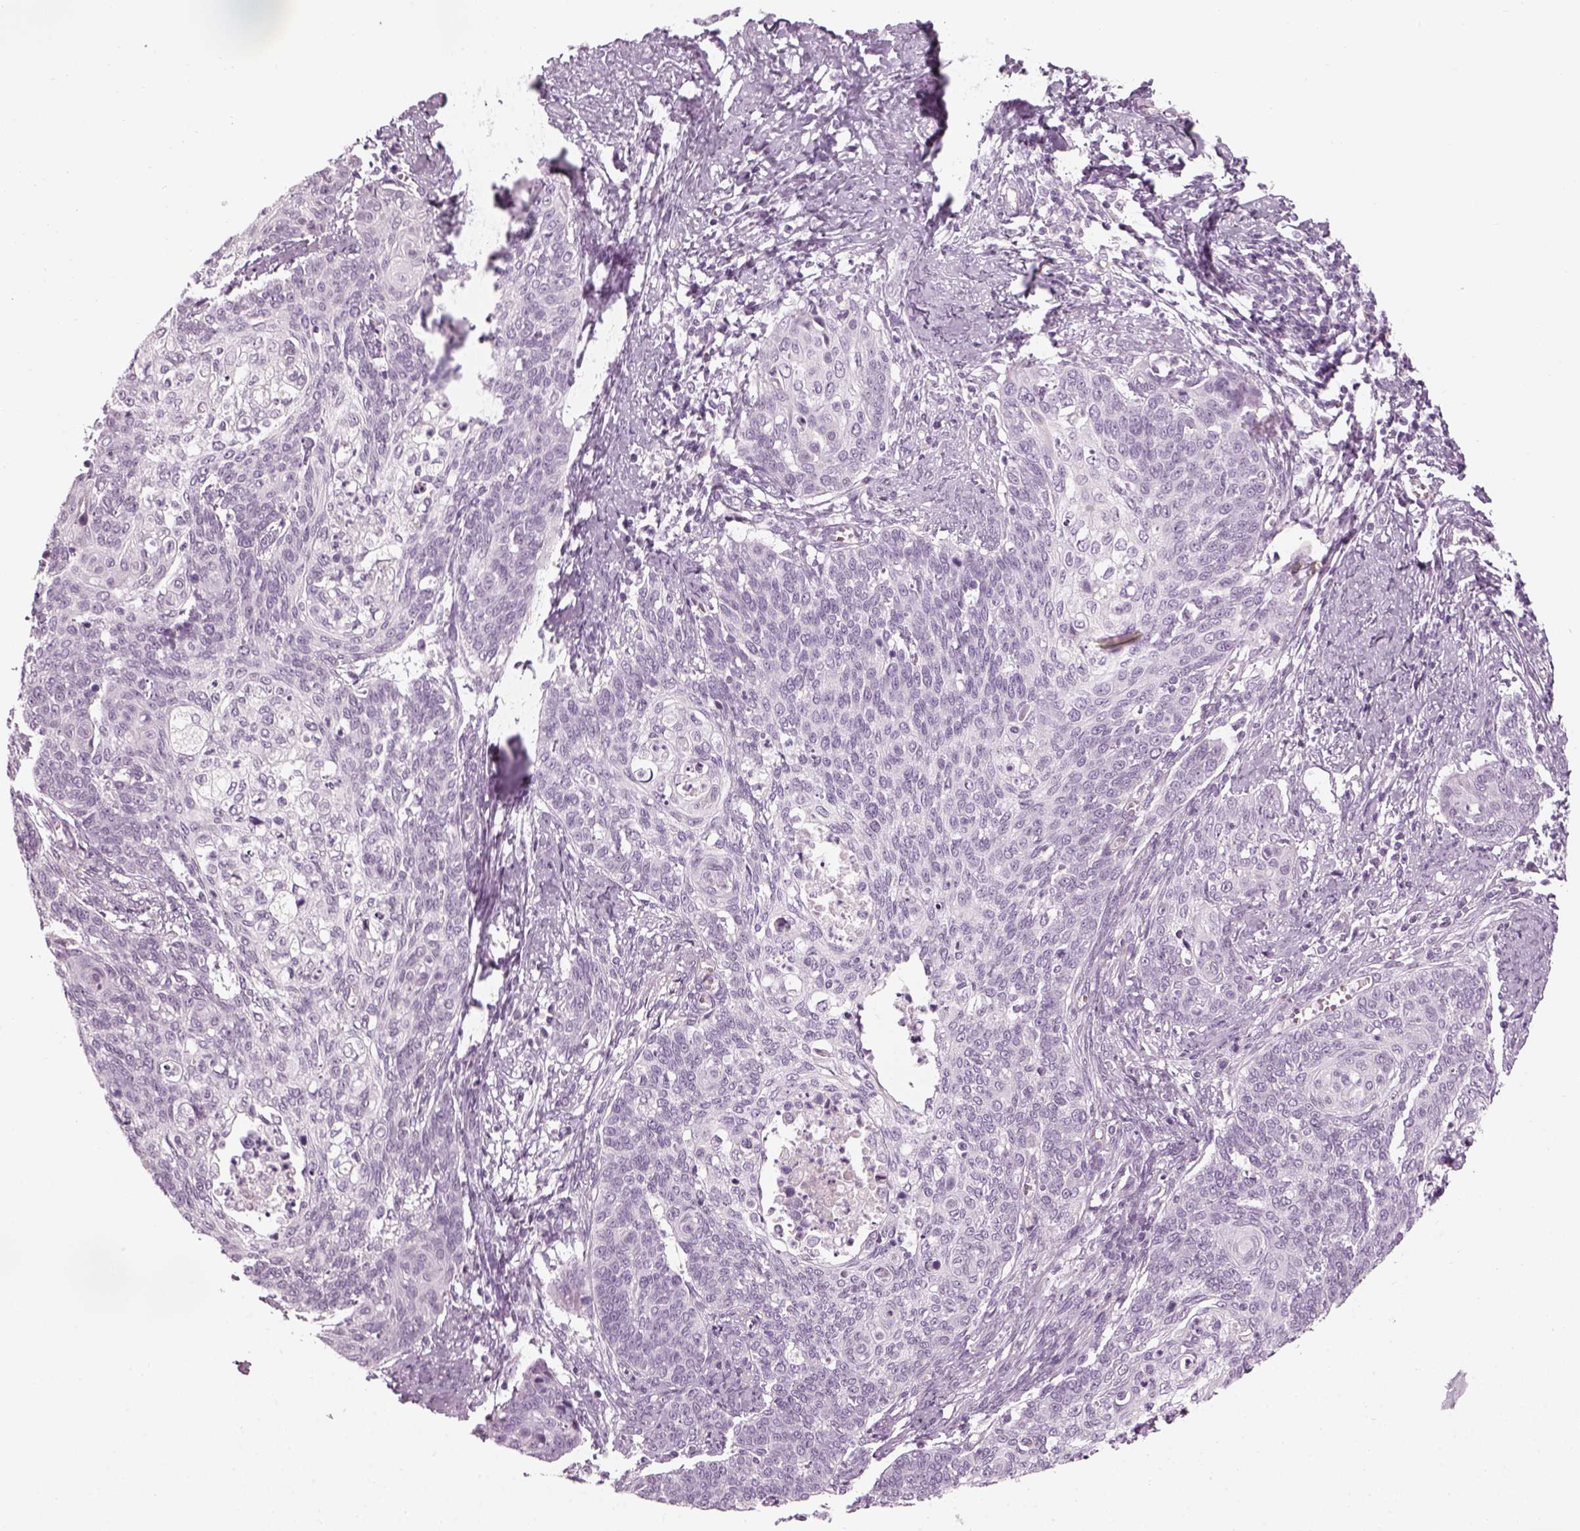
{"staining": {"intensity": "negative", "quantity": "none", "location": "none"}, "tissue": "cervical cancer", "cell_type": "Tumor cells", "image_type": "cancer", "snomed": [{"axis": "morphology", "description": "Normal tissue, NOS"}, {"axis": "morphology", "description": "Squamous cell carcinoma, NOS"}, {"axis": "topography", "description": "Cervix"}], "caption": "This is an immunohistochemistry (IHC) histopathology image of squamous cell carcinoma (cervical). There is no expression in tumor cells.", "gene": "GAS2L2", "patient": {"sex": "female", "age": 39}}